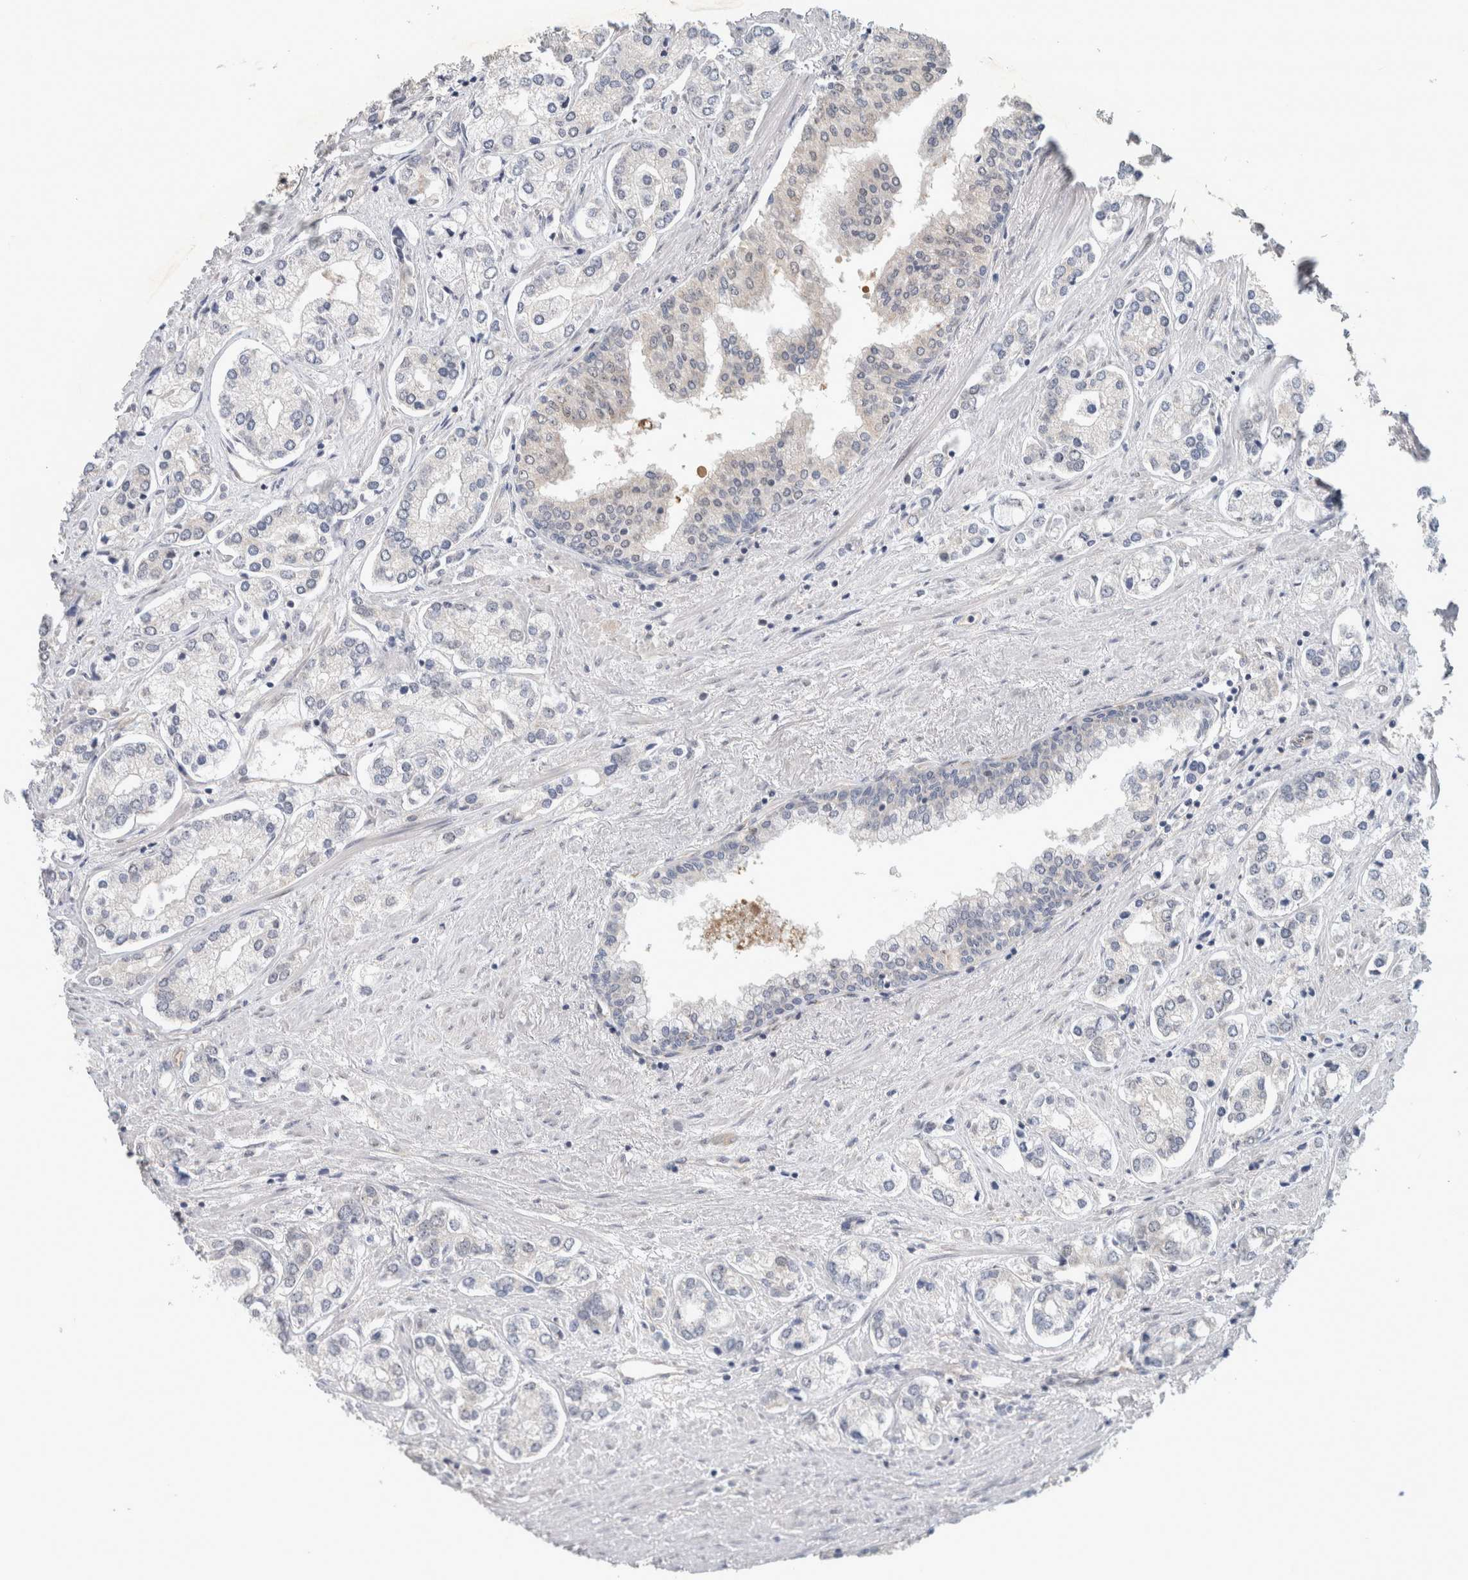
{"staining": {"intensity": "negative", "quantity": "none", "location": "none"}, "tissue": "prostate cancer", "cell_type": "Tumor cells", "image_type": "cancer", "snomed": [{"axis": "morphology", "description": "Adenocarcinoma, High grade"}, {"axis": "topography", "description": "Prostate"}], "caption": "There is no significant positivity in tumor cells of prostate cancer (adenocarcinoma (high-grade)).", "gene": "EIF4G3", "patient": {"sex": "male", "age": 66}}